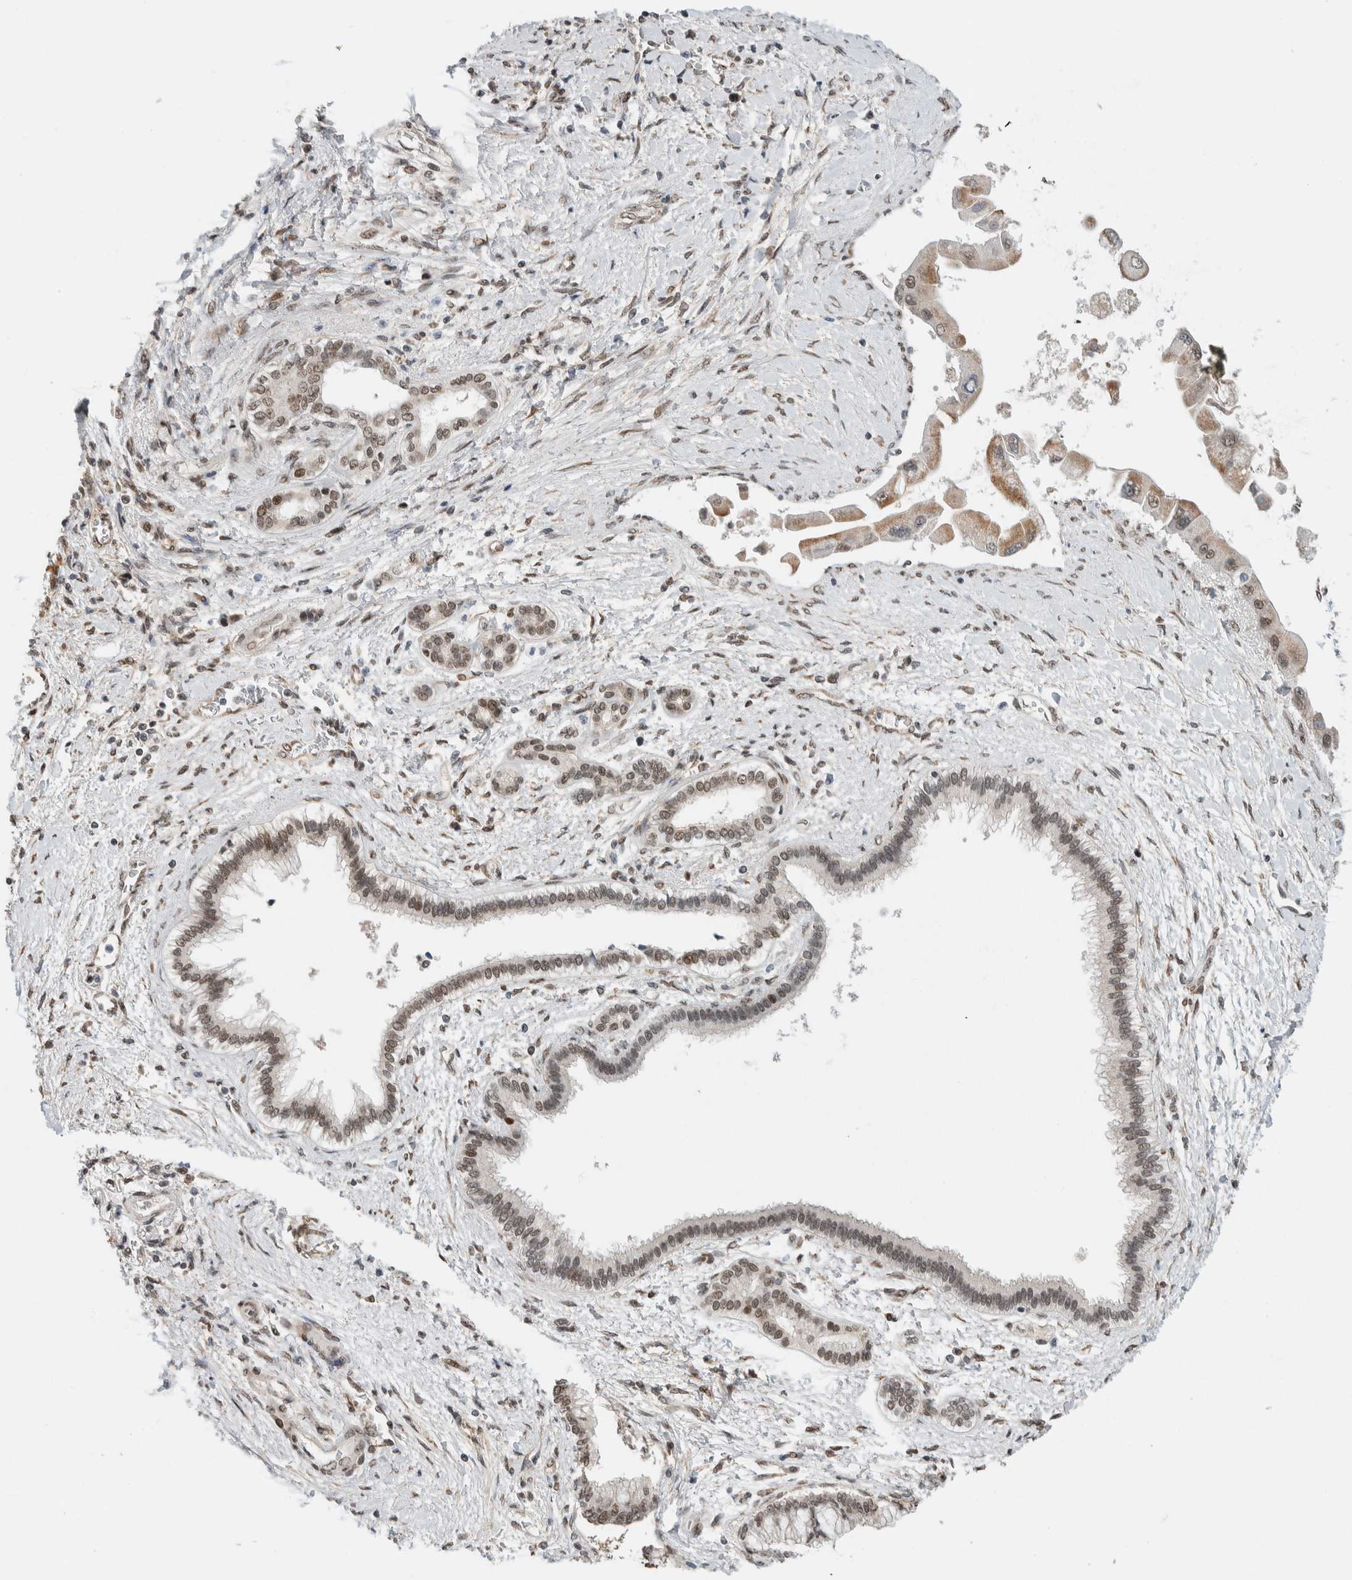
{"staining": {"intensity": "moderate", "quantity": "25%-75%", "location": "cytoplasmic/membranous,nuclear"}, "tissue": "liver cancer", "cell_type": "Tumor cells", "image_type": "cancer", "snomed": [{"axis": "morphology", "description": "Cholangiocarcinoma"}, {"axis": "topography", "description": "Liver"}], "caption": "Cholangiocarcinoma (liver) stained with a brown dye demonstrates moderate cytoplasmic/membranous and nuclear positive staining in about 25%-75% of tumor cells.", "gene": "TNRC18", "patient": {"sex": "male", "age": 50}}